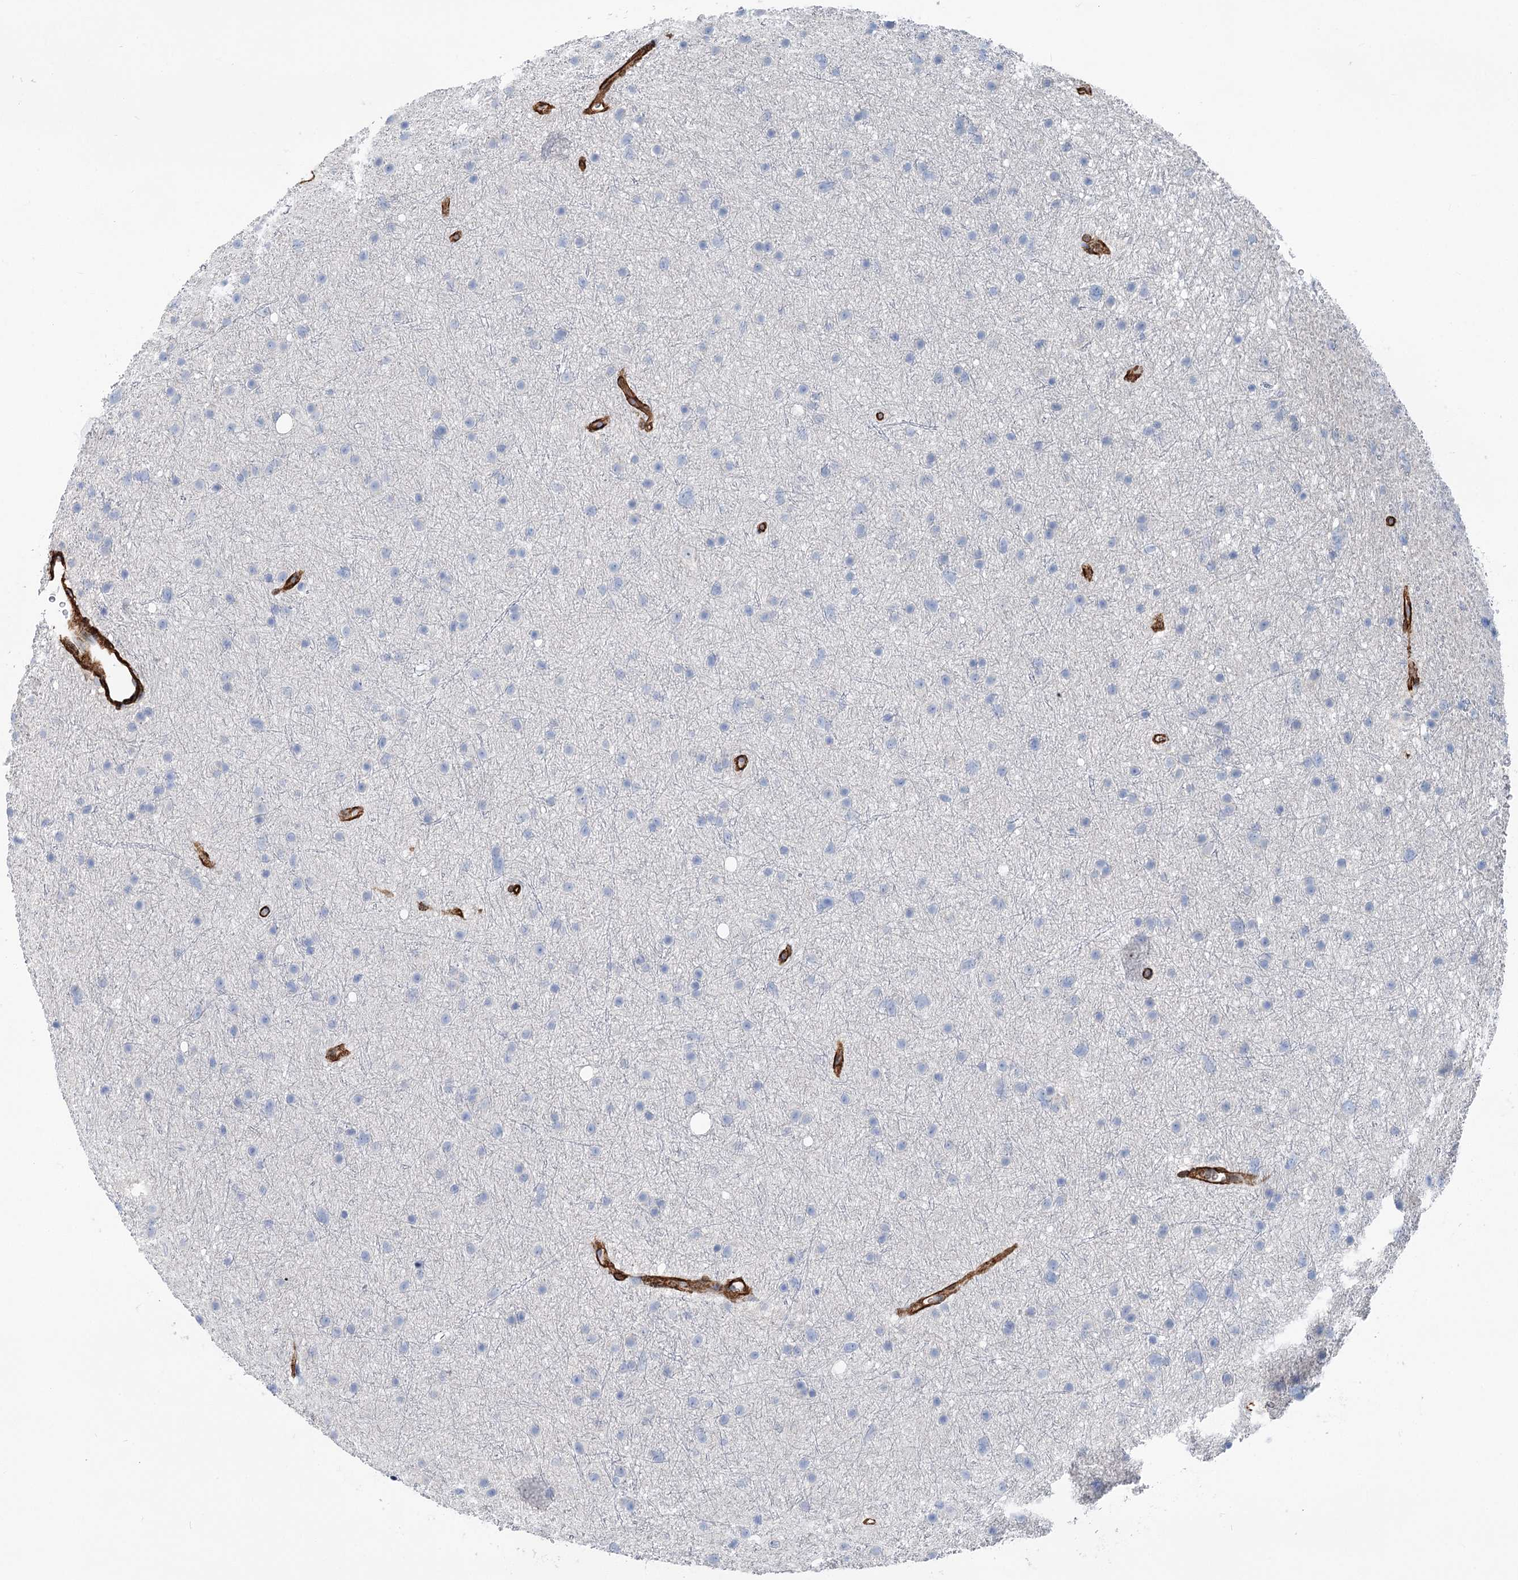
{"staining": {"intensity": "negative", "quantity": "none", "location": "none"}, "tissue": "glioma", "cell_type": "Tumor cells", "image_type": "cancer", "snomed": [{"axis": "morphology", "description": "Glioma, malignant, Low grade"}, {"axis": "topography", "description": "Cerebral cortex"}], "caption": "A high-resolution micrograph shows immunohistochemistry staining of glioma, which reveals no significant expression in tumor cells. The staining was performed using DAB (3,3'-diaminobenzidine) to visualize the protein expression in brown, while the nuclei were stained in blue with hematoxylin (Magnification: 20x).", "gene": "IQSEC1", "patient": {"sex": "female", "age": 39}}